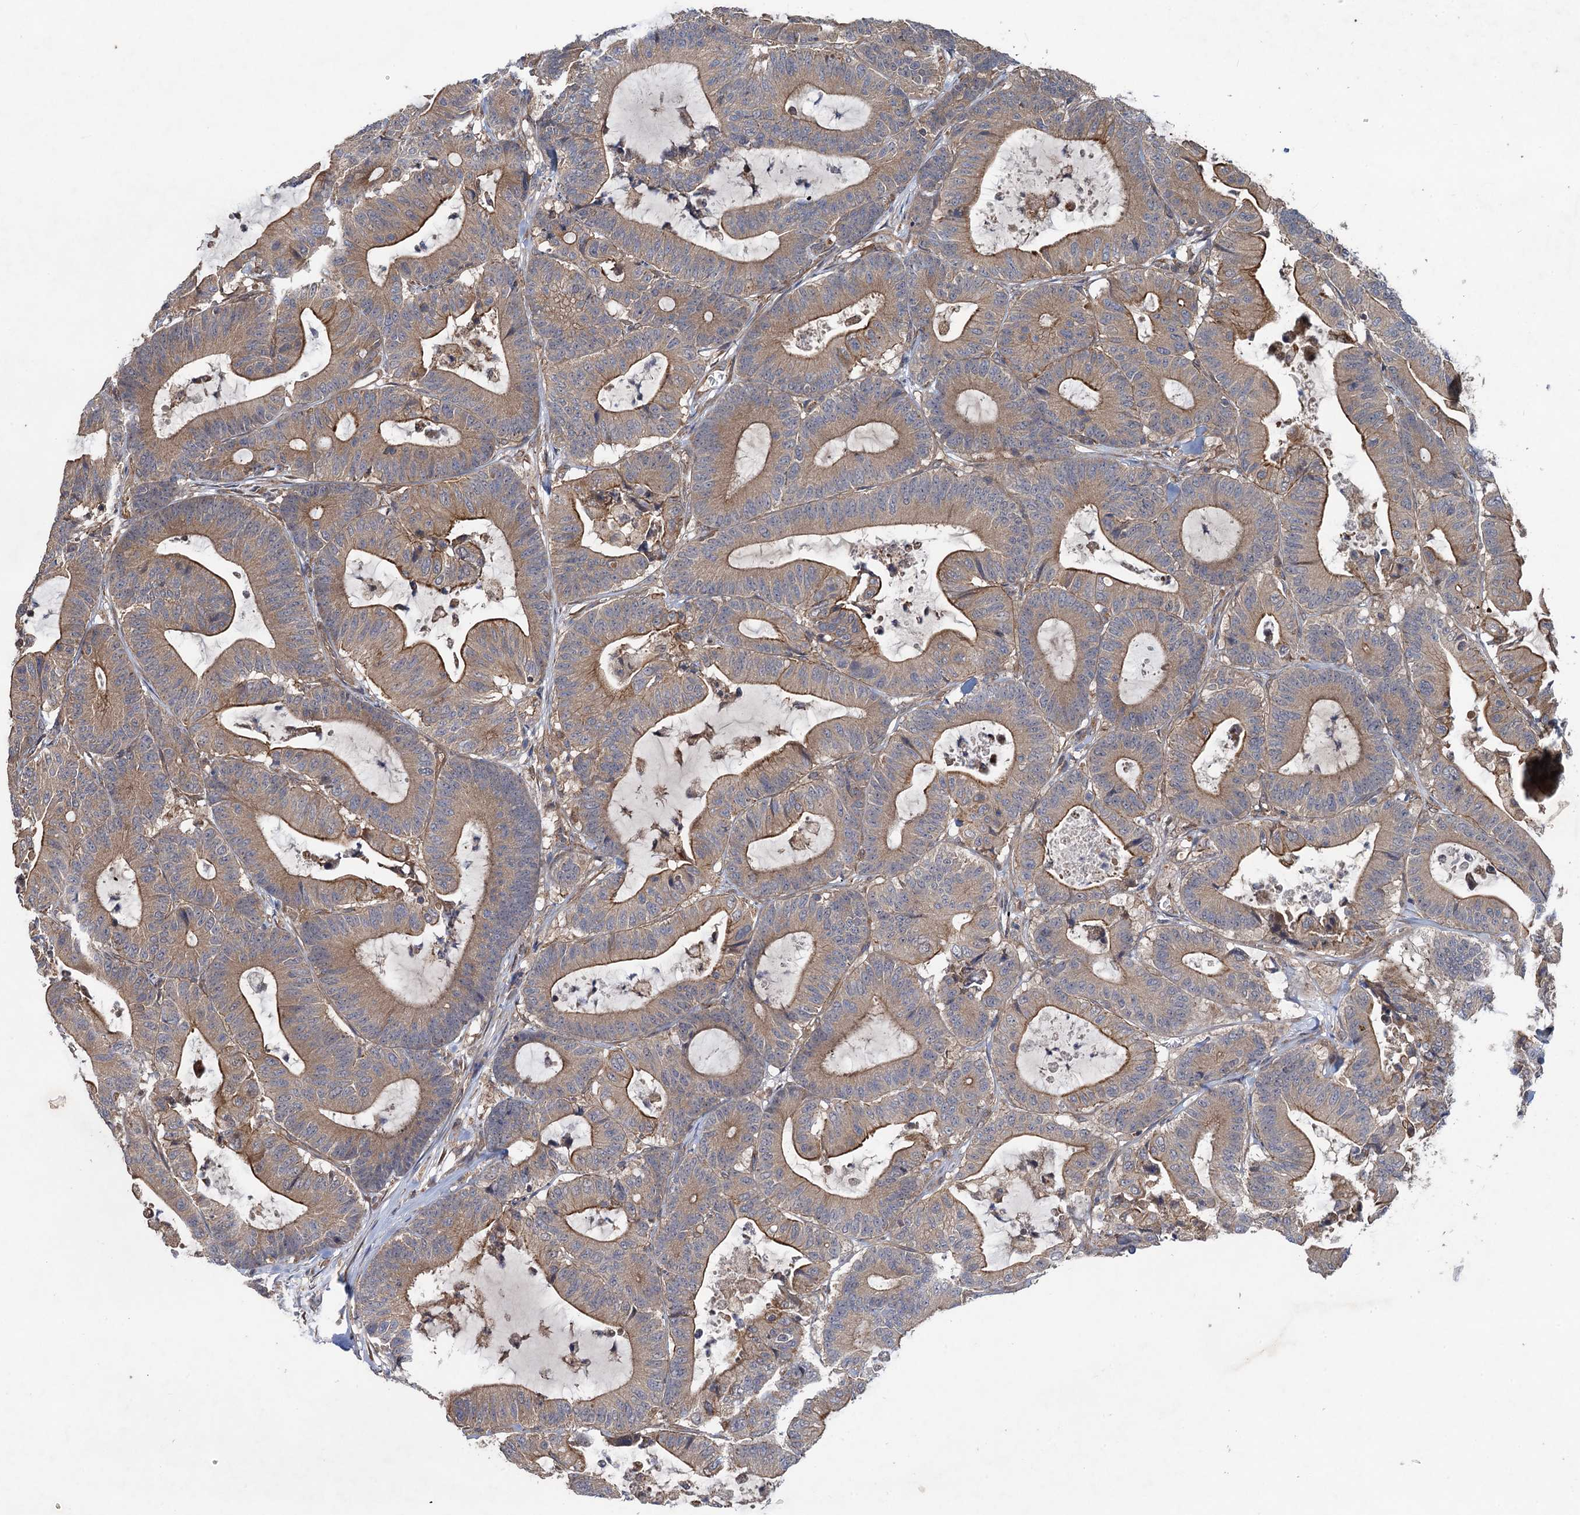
{"staining": {"intensity": "moderate", "quantity": ">75%", "location": "cytoplasmic/membranous"}, "tissue": "colorectal cancer", "cell_type": "Tumor cells", "image_type": "cancer", "snomed": [{"axis": "morphology", "description": "Adenocarcinoma, NOS"}, {"axis": "topography", "description": "Colon"}], "caption": "The photomicrograph demonstrates staining of colorectal cancer, revealing moderate cytoplasmic/membranous protein staining (brown color) within tumor cells.", "gene": "HAUS1", "patient": {"sex": "female", "age": 84}}